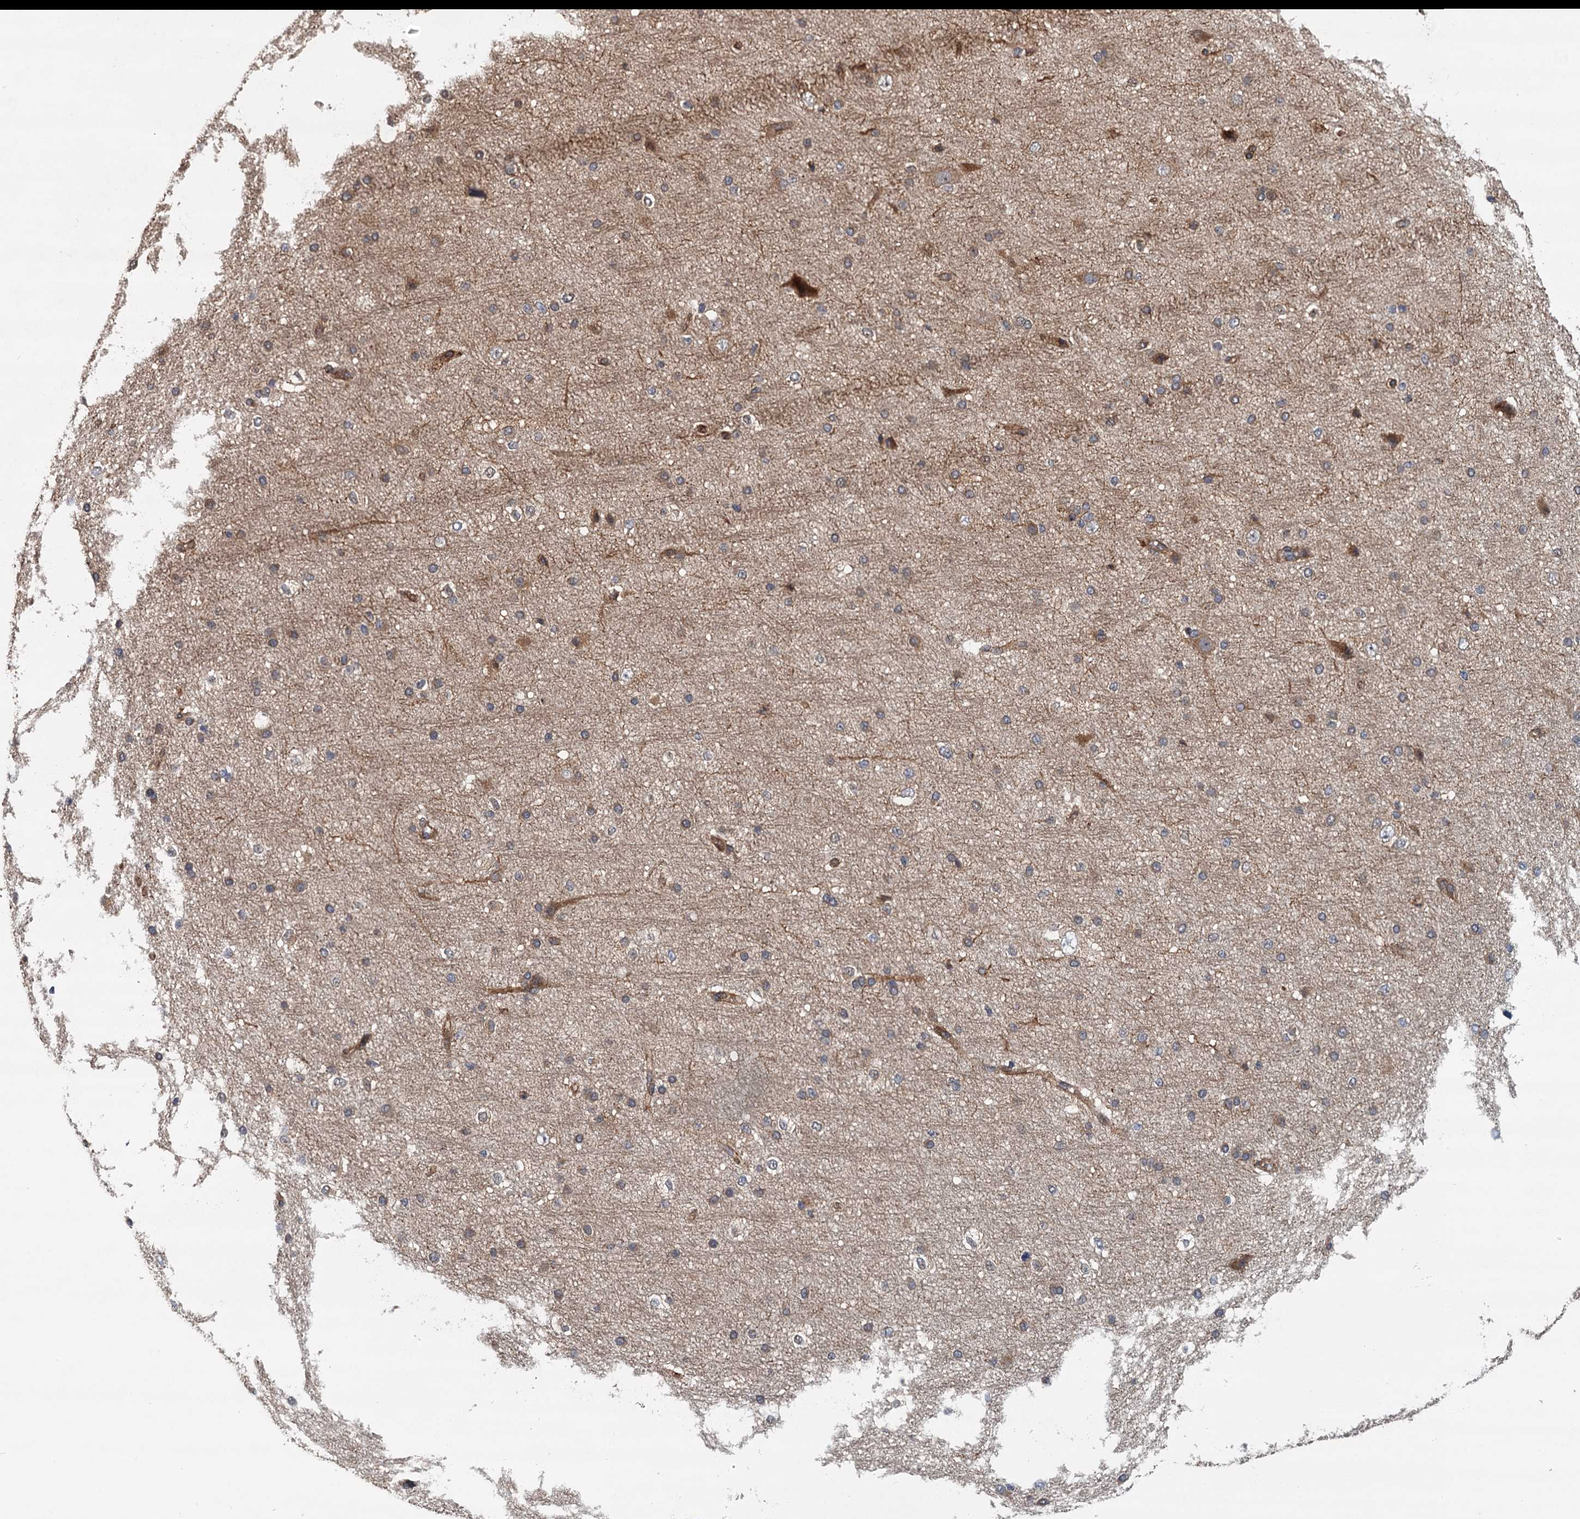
{"staining": {"intensity": "moderate", "quantity": ">75%", "location": "cytoplasmic/membranous"}, "tissue": "cerebral cortex", "cell_type": "Endothelial cells", "image_type": "normal", "snomed": [{"axis": "morphology", "description": "Normal tissue, NOS"}, {"axis": "morphology", "description": "Developmental malformation"}, {"axis": "topography", "description": "Cerebral cortex"}], "caption": "This image displays immunohistochemistry (IHC) staining of benign human cerebral cortex, with medium moderate cytoplasmic/membranous positivity in approximately >75% of endothelial cells.", "gene": "LRRK2", "patient": {"sex": "female", "age": 30}}